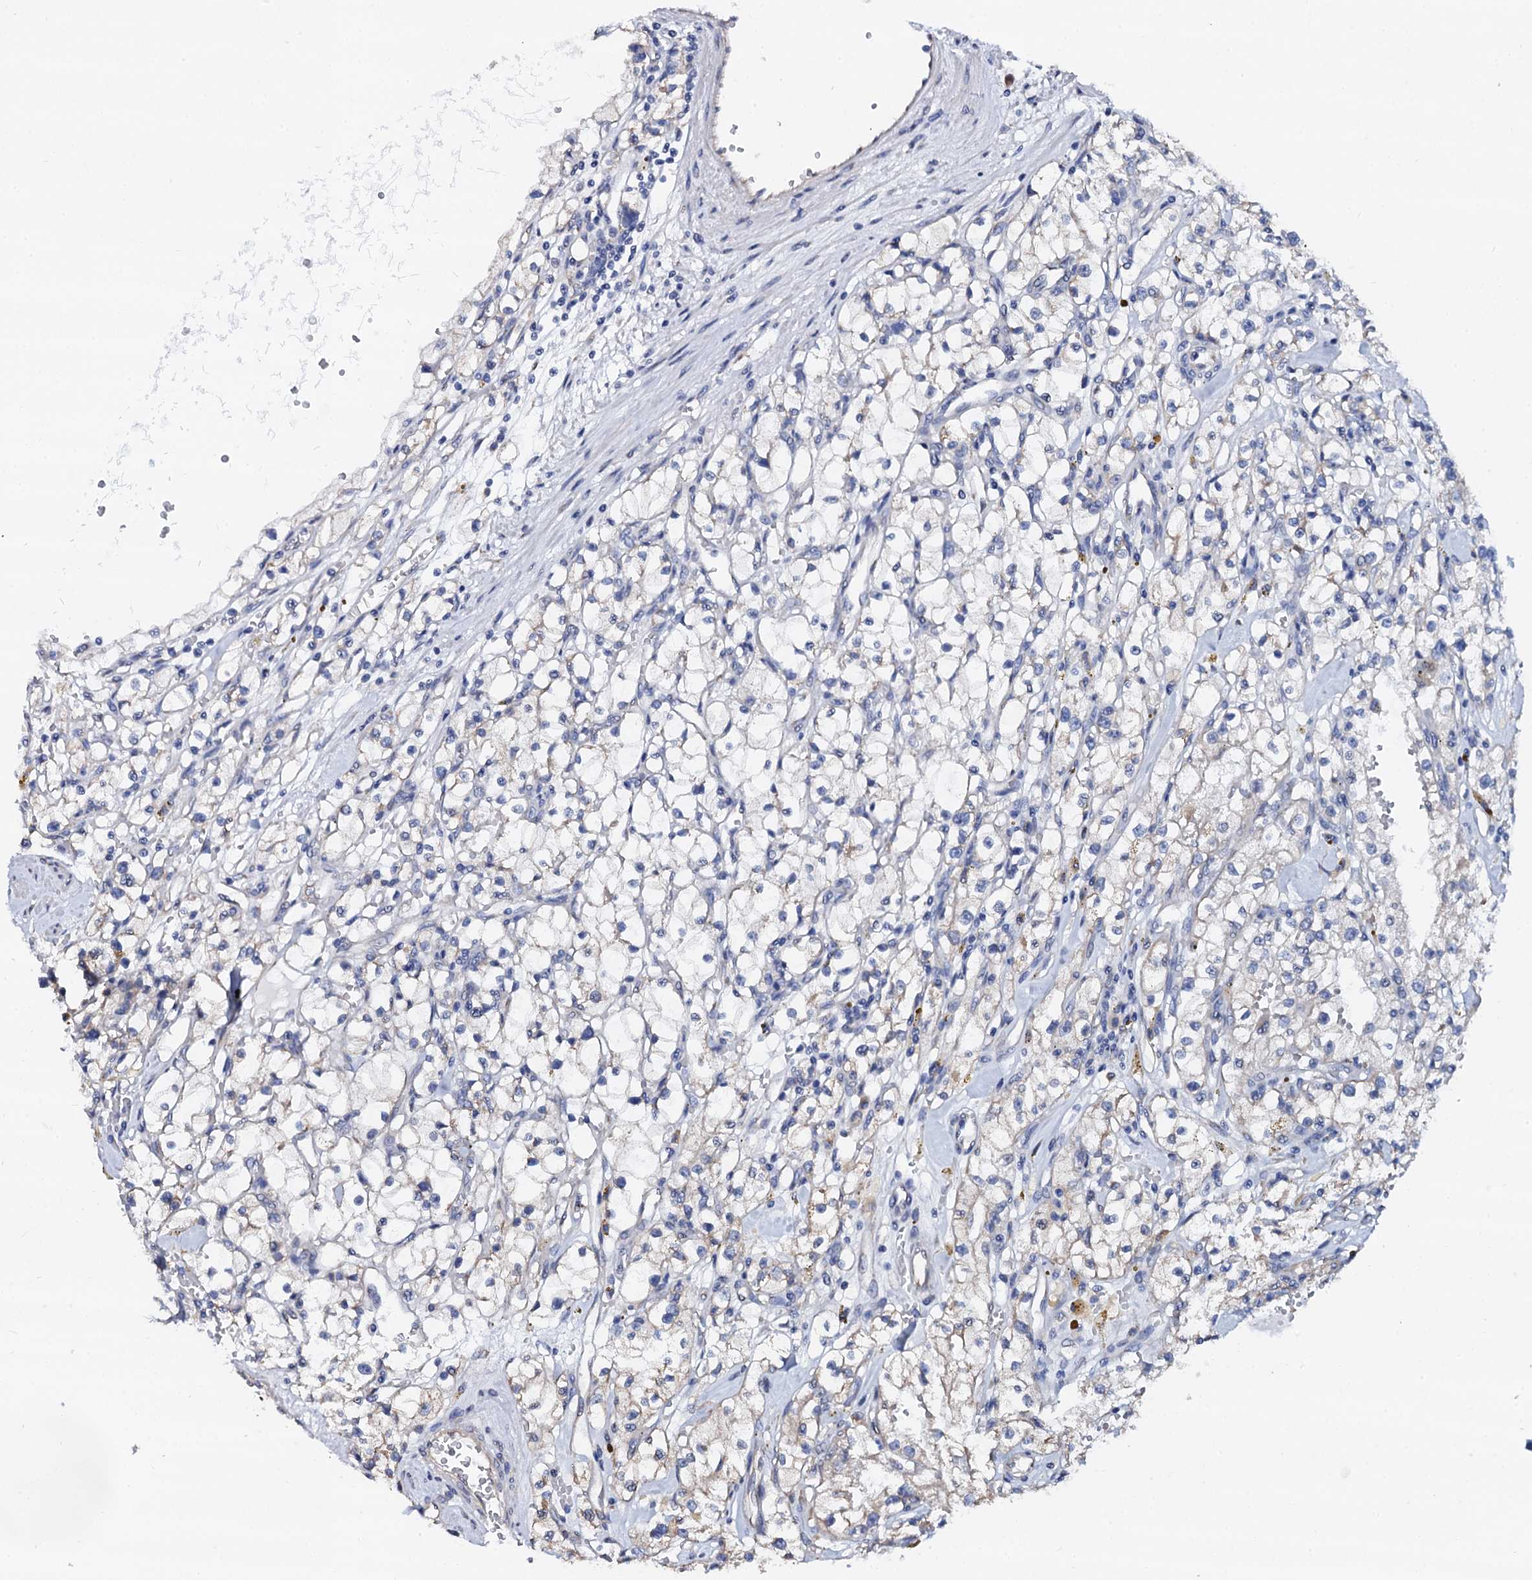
{"staining": {"intensity": "negative", "quantity": "none", "location": "none"}, "tissue": "renal cancer", "cell_type": "Tumor cells", "image_type": "cancer", "snomed": [{"axis": "morphology", "description": "Adenocarcinoma, NOS"}, {"axis": "topography", "description": "Kidney"}], "caption": "Immunohistochemical staining of human renal cancer shows no significant staining in tumor cells.", "gene": "AKAP3", "patient": {"sex": "male", "age": 56}}